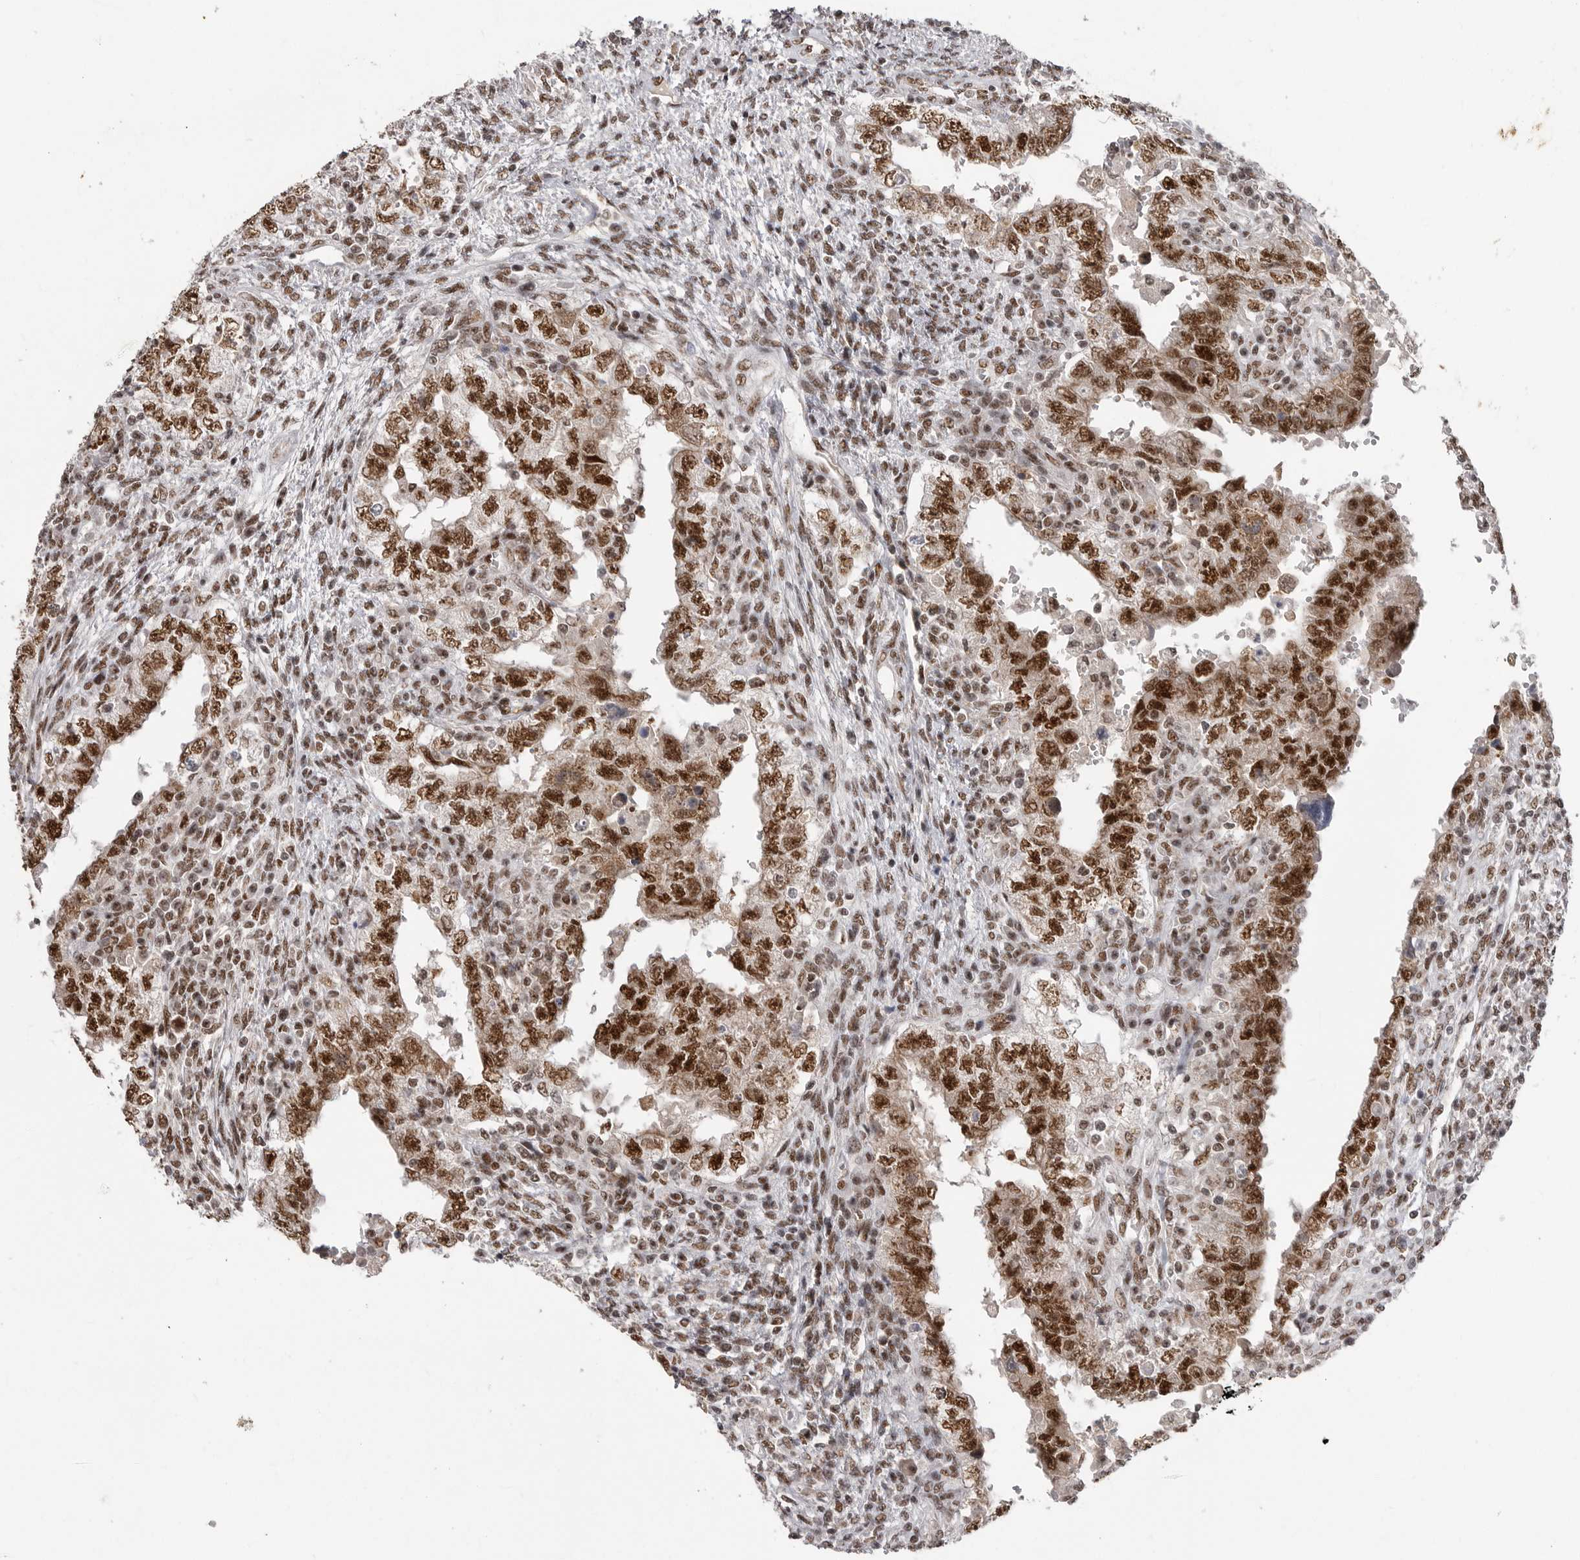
{"staining": {"intensity": "strong", "quantity": ">75%", "location": "nuclear"}, "tissue": "testis cancer", "cell_type": "Tumor cells", "image_type": "cancer", "snomed": [{"axis": "morphology", "description": "Carcinoma, Embryonal, NOS"}, {"axis": "topography", "description": "Testis"}], "caption": "The photomicrograph demonstrates immunohistochemical staining of testis cancer. There is strong nuclear positivity is present in approximately >75% of tumor cells.", "gene": "PPP1R8", "patient": {"sex": "male", "age": 26}}